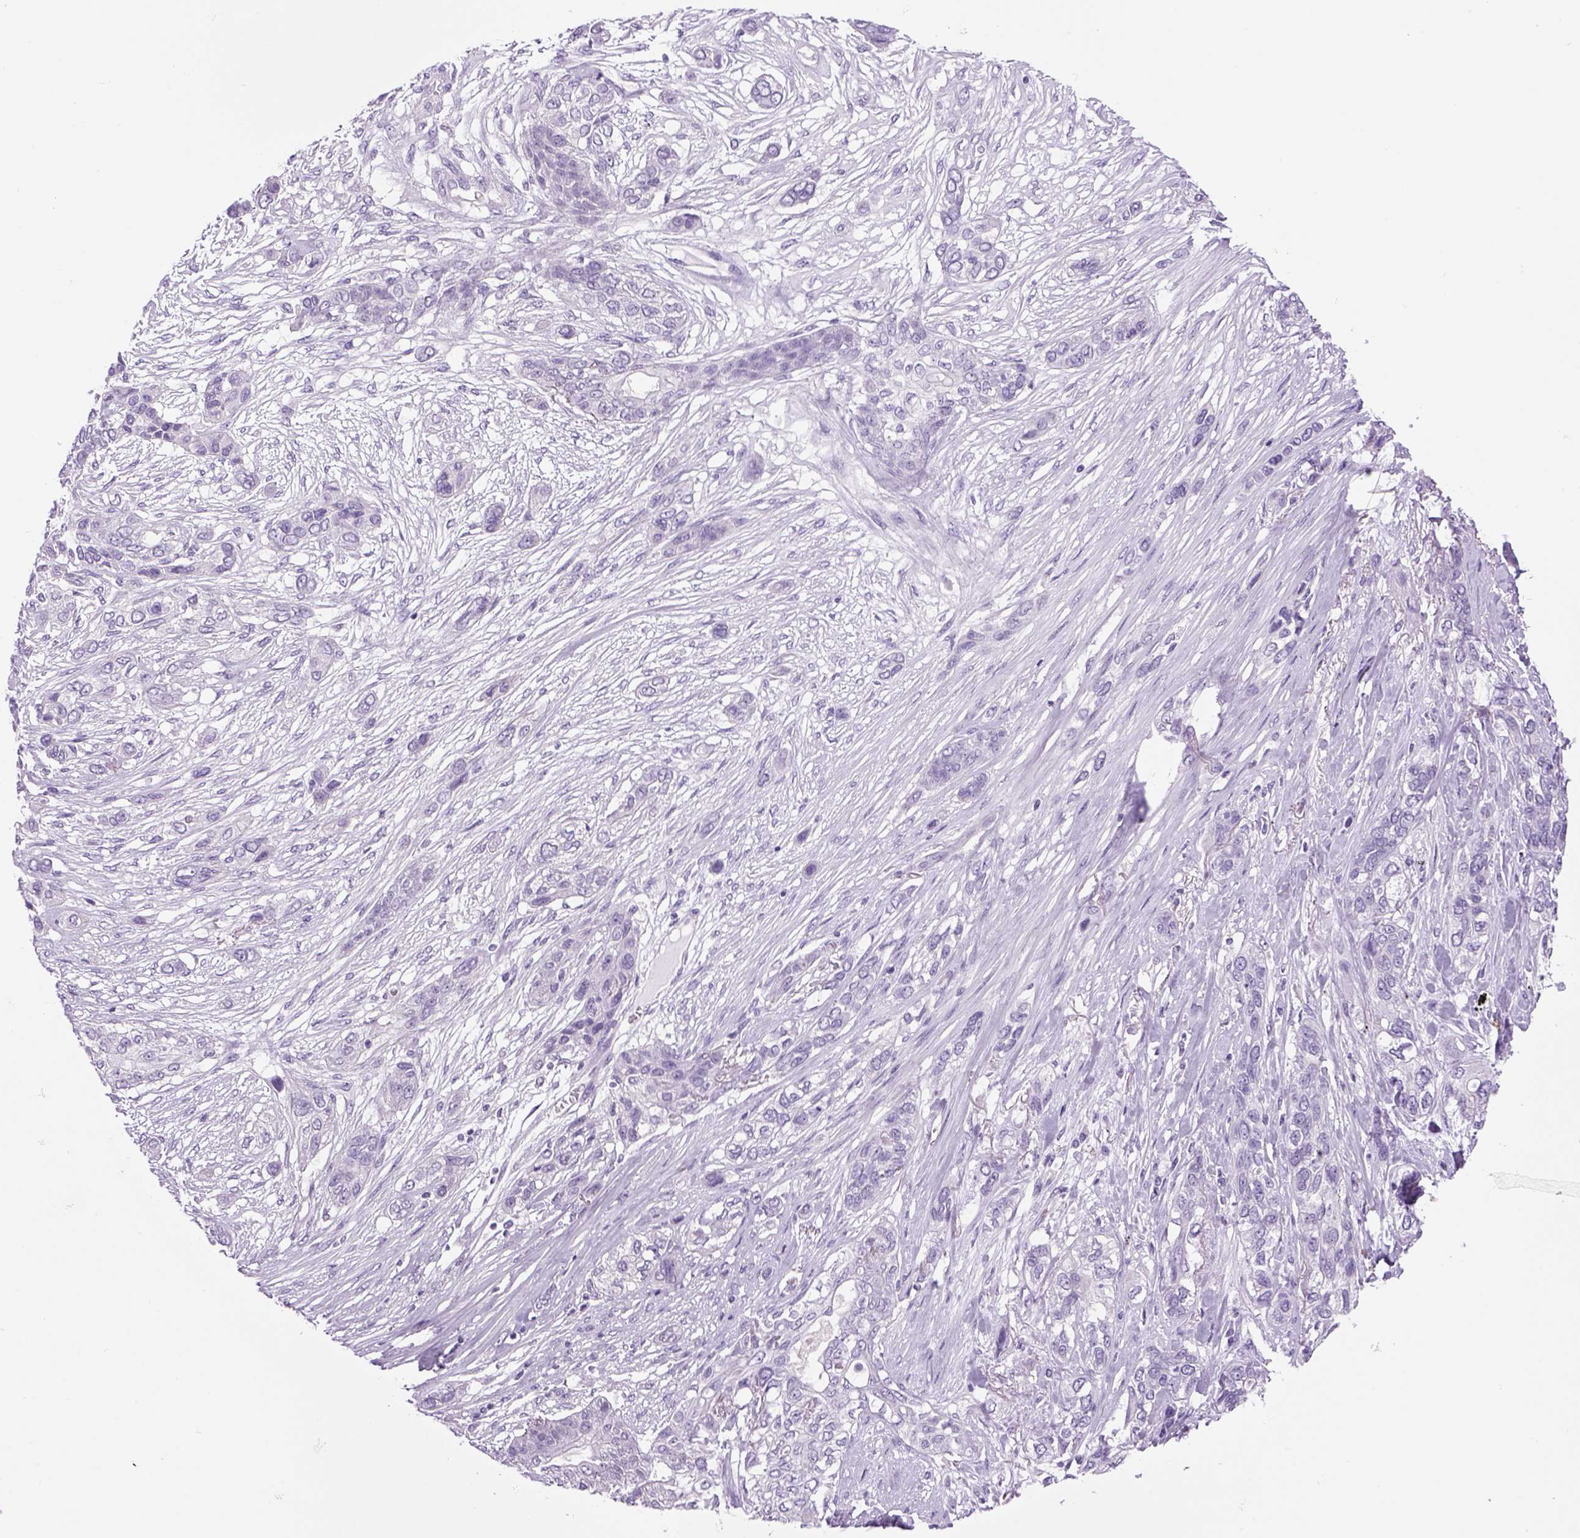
{"staining": {"intensity": "negative", "quantity": "none", "location": "none"}, "tissue": "lung cancer", "cell_type": "Tumor cells", "image_type": "cancer", "snomed": [{"axis": "morphology", "description": "Squamous cell carcinoma, NOS"}, {"axis": "topography", "description": "Lung"}], "caption": "Immunohistochemistry (IHC) histopathology image of squamous cell carcinoma (lung) stained for a protein (brown), which shows no positivity in tumor cells.", "gene": "DBH", "patient": {"sex": "female", "age": 70}}